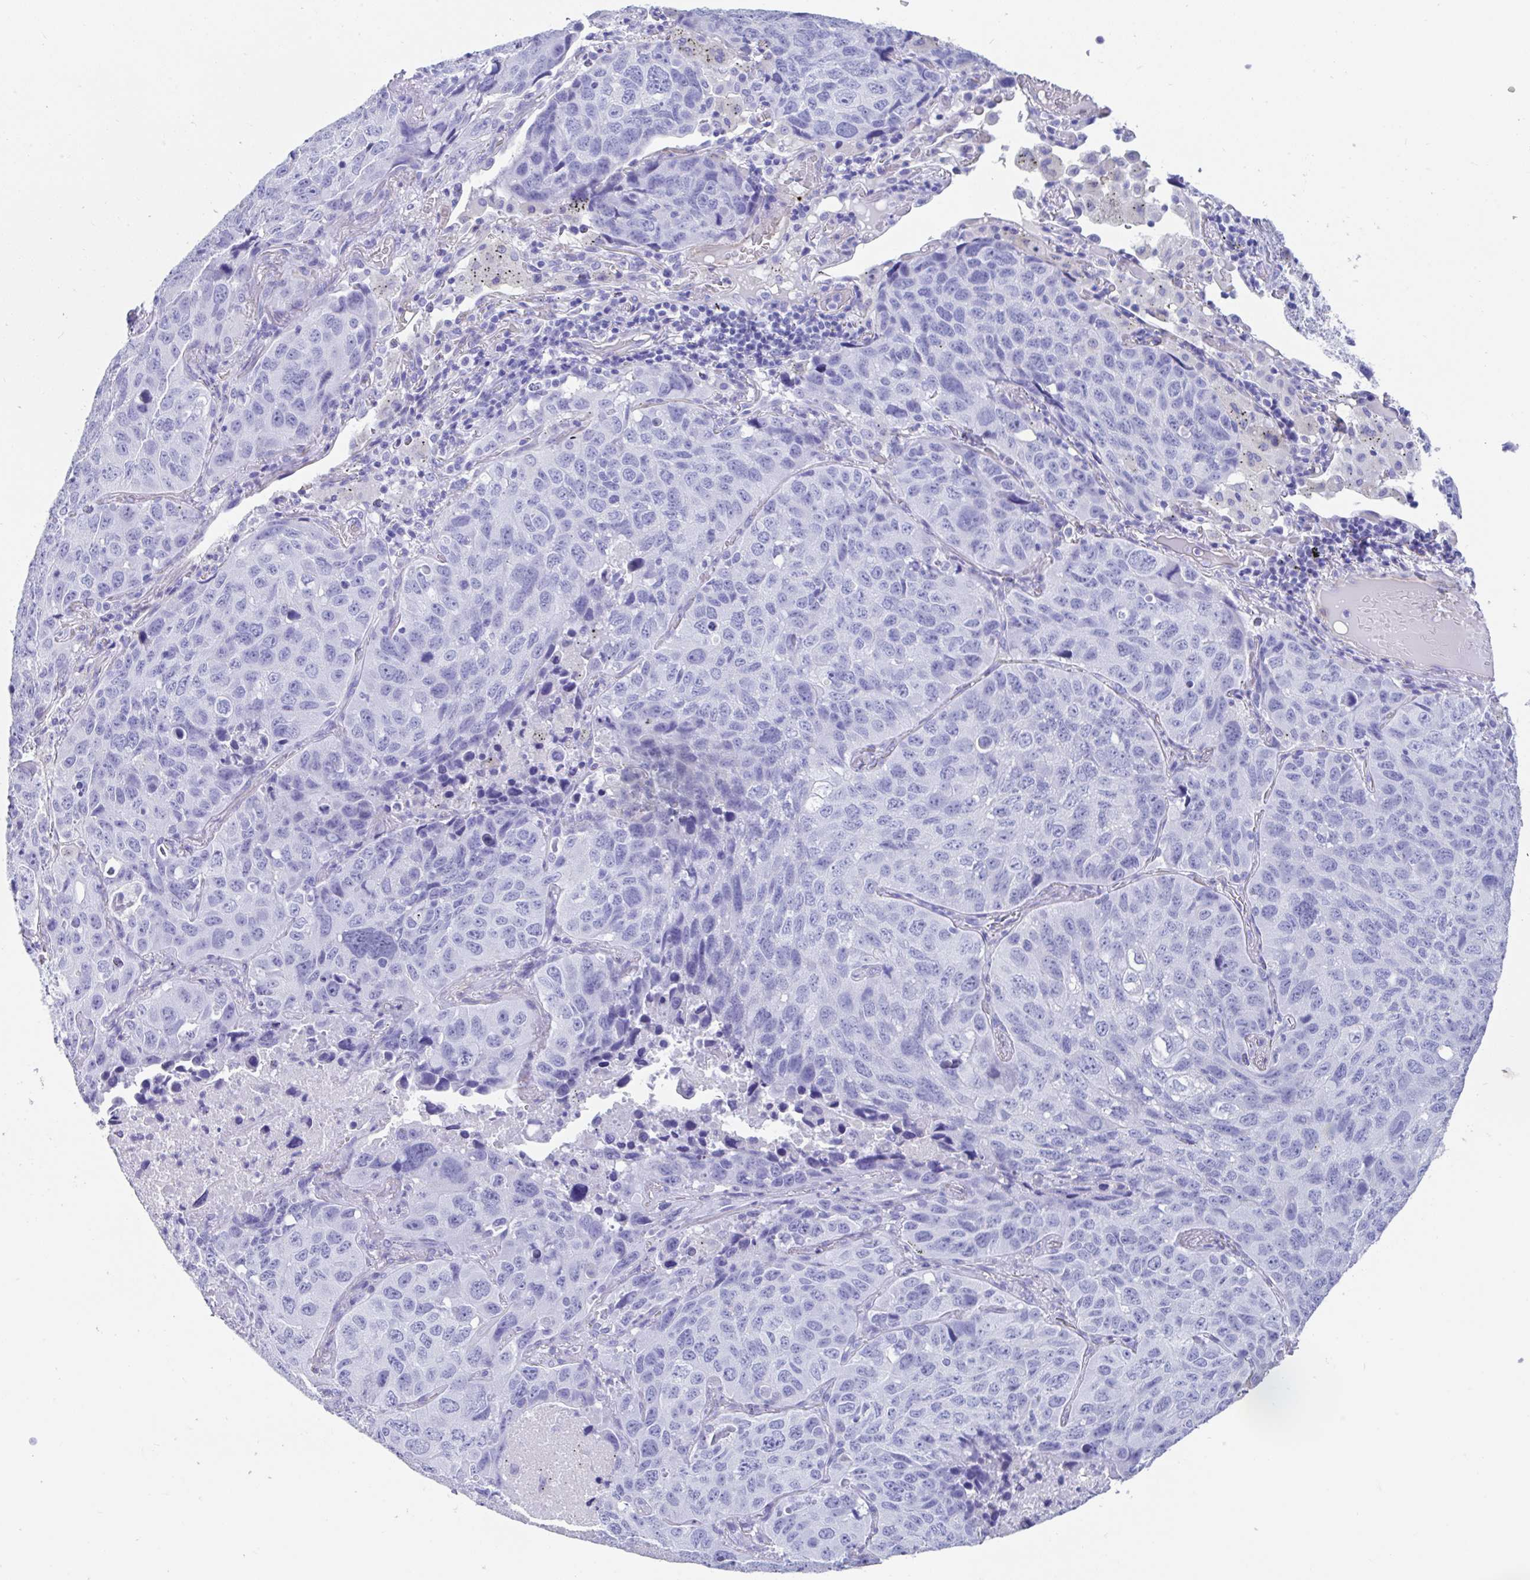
{"staining": {"intensity": "negative", "quantity": "none", "location": "none"}, "tissue": "lung cancer", "cell_type": "Tumor cells", "image_type": "cancer", "snomed": [{"axis": "morphology", "description": "Squamous cell carcinoma, NOS"}, {"axis": "topography", "description": "Lung"}], "caption": "This is a histopathology image of IHC staining of squamous cell carcinoma (lung), which shows no expression in tumor cells.", "gene": "FAM107A", "patient": {"sex": "male", "age": 60}}